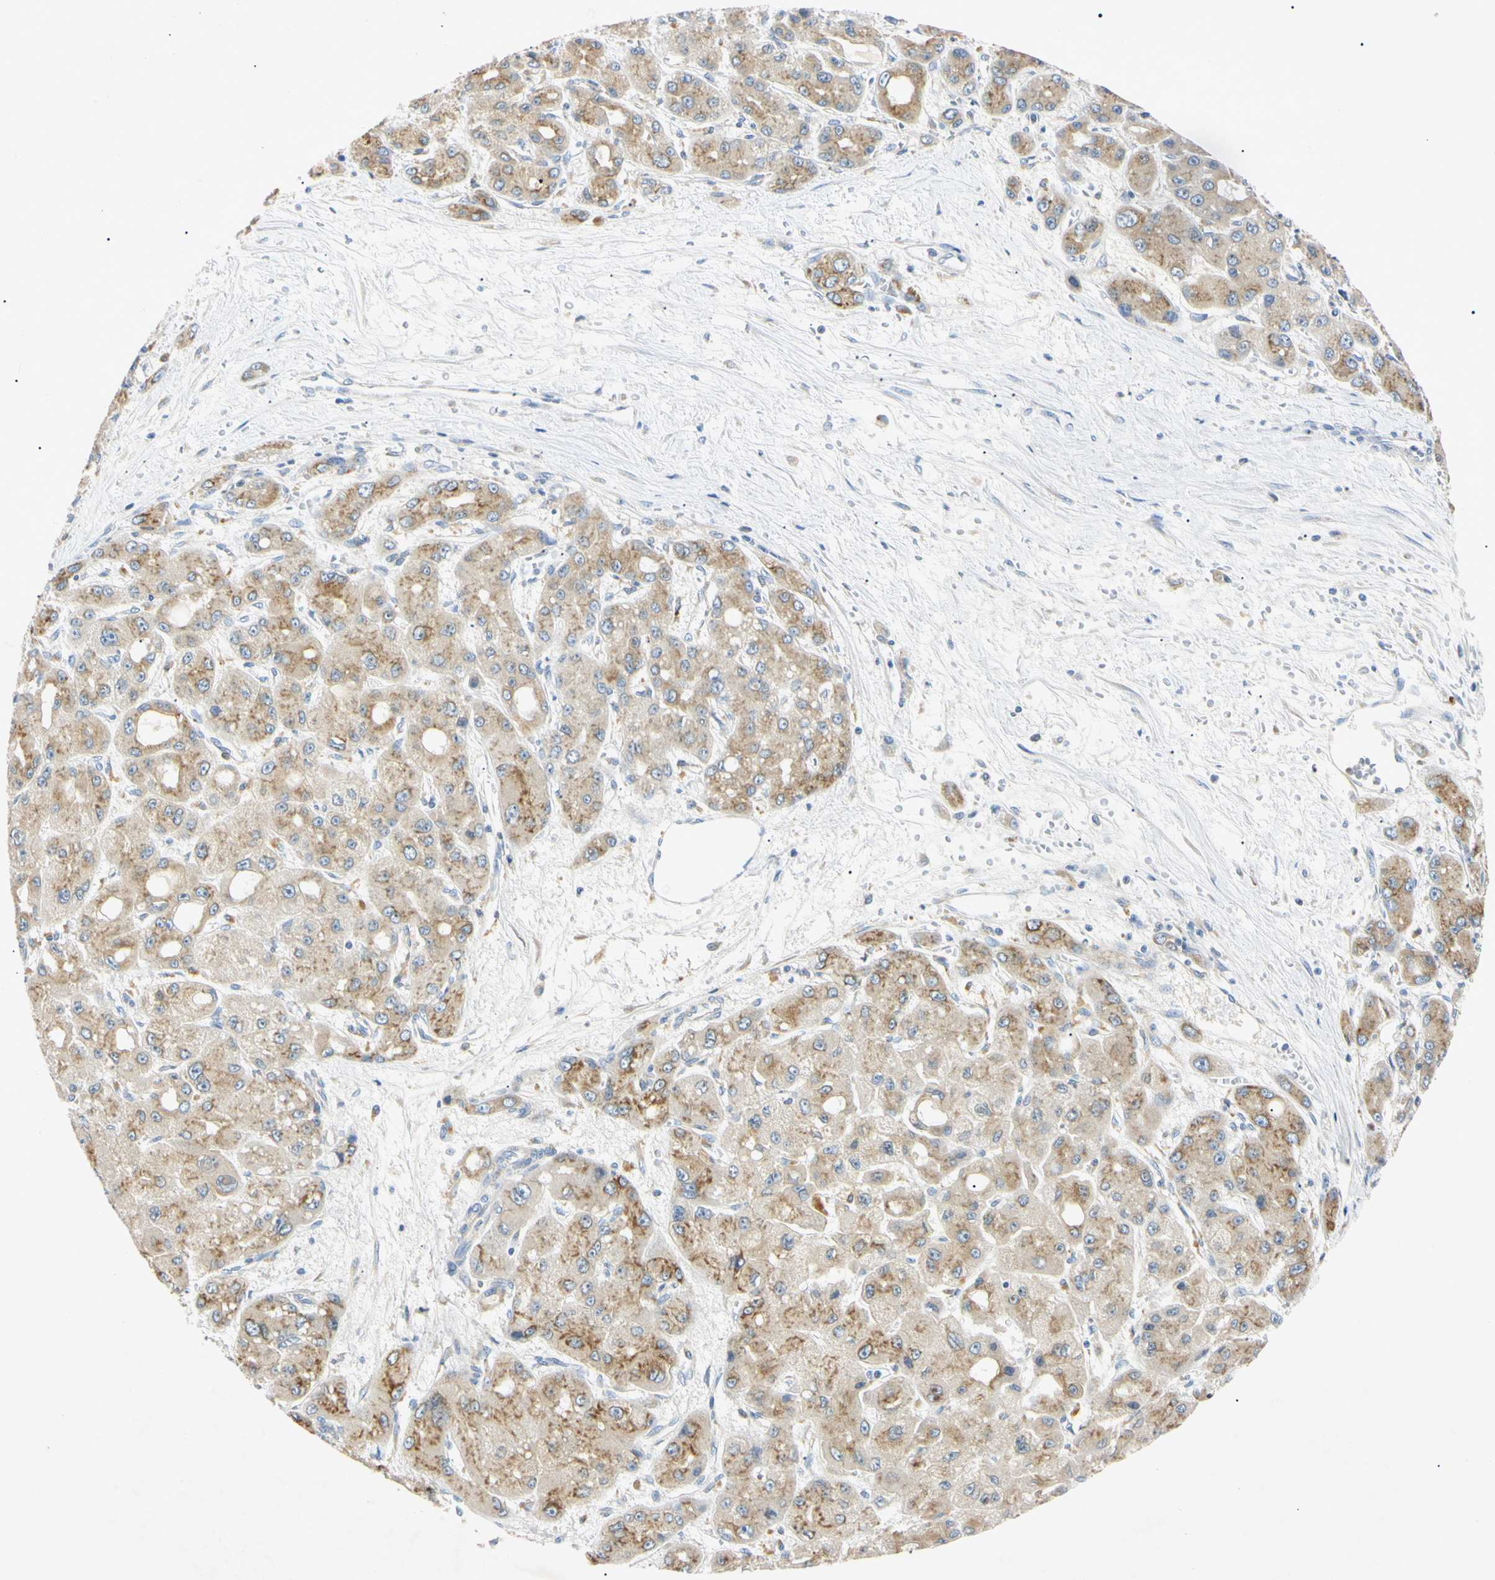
{"staining": {"intensity": "weak", "quantity": ">75%", "location": "cytoplasmic/membranous"}, "tissue": "liver cancer", "cell_type": "Tumor cells", "image_type": "cancer", "snomed": [{"axis": "morphology", "description": "Carcinoma, Hepatocellular, NOS"}, {"axis": "topography", "description": "Liver"}], "caption": "Weak cytoplasmic/membranous expression for a protein is identified in about >75% of tumor cells of liver cancer using IHC.", "gene": "DNAJB12", "patient": {"sex": "male", "age": 55}}